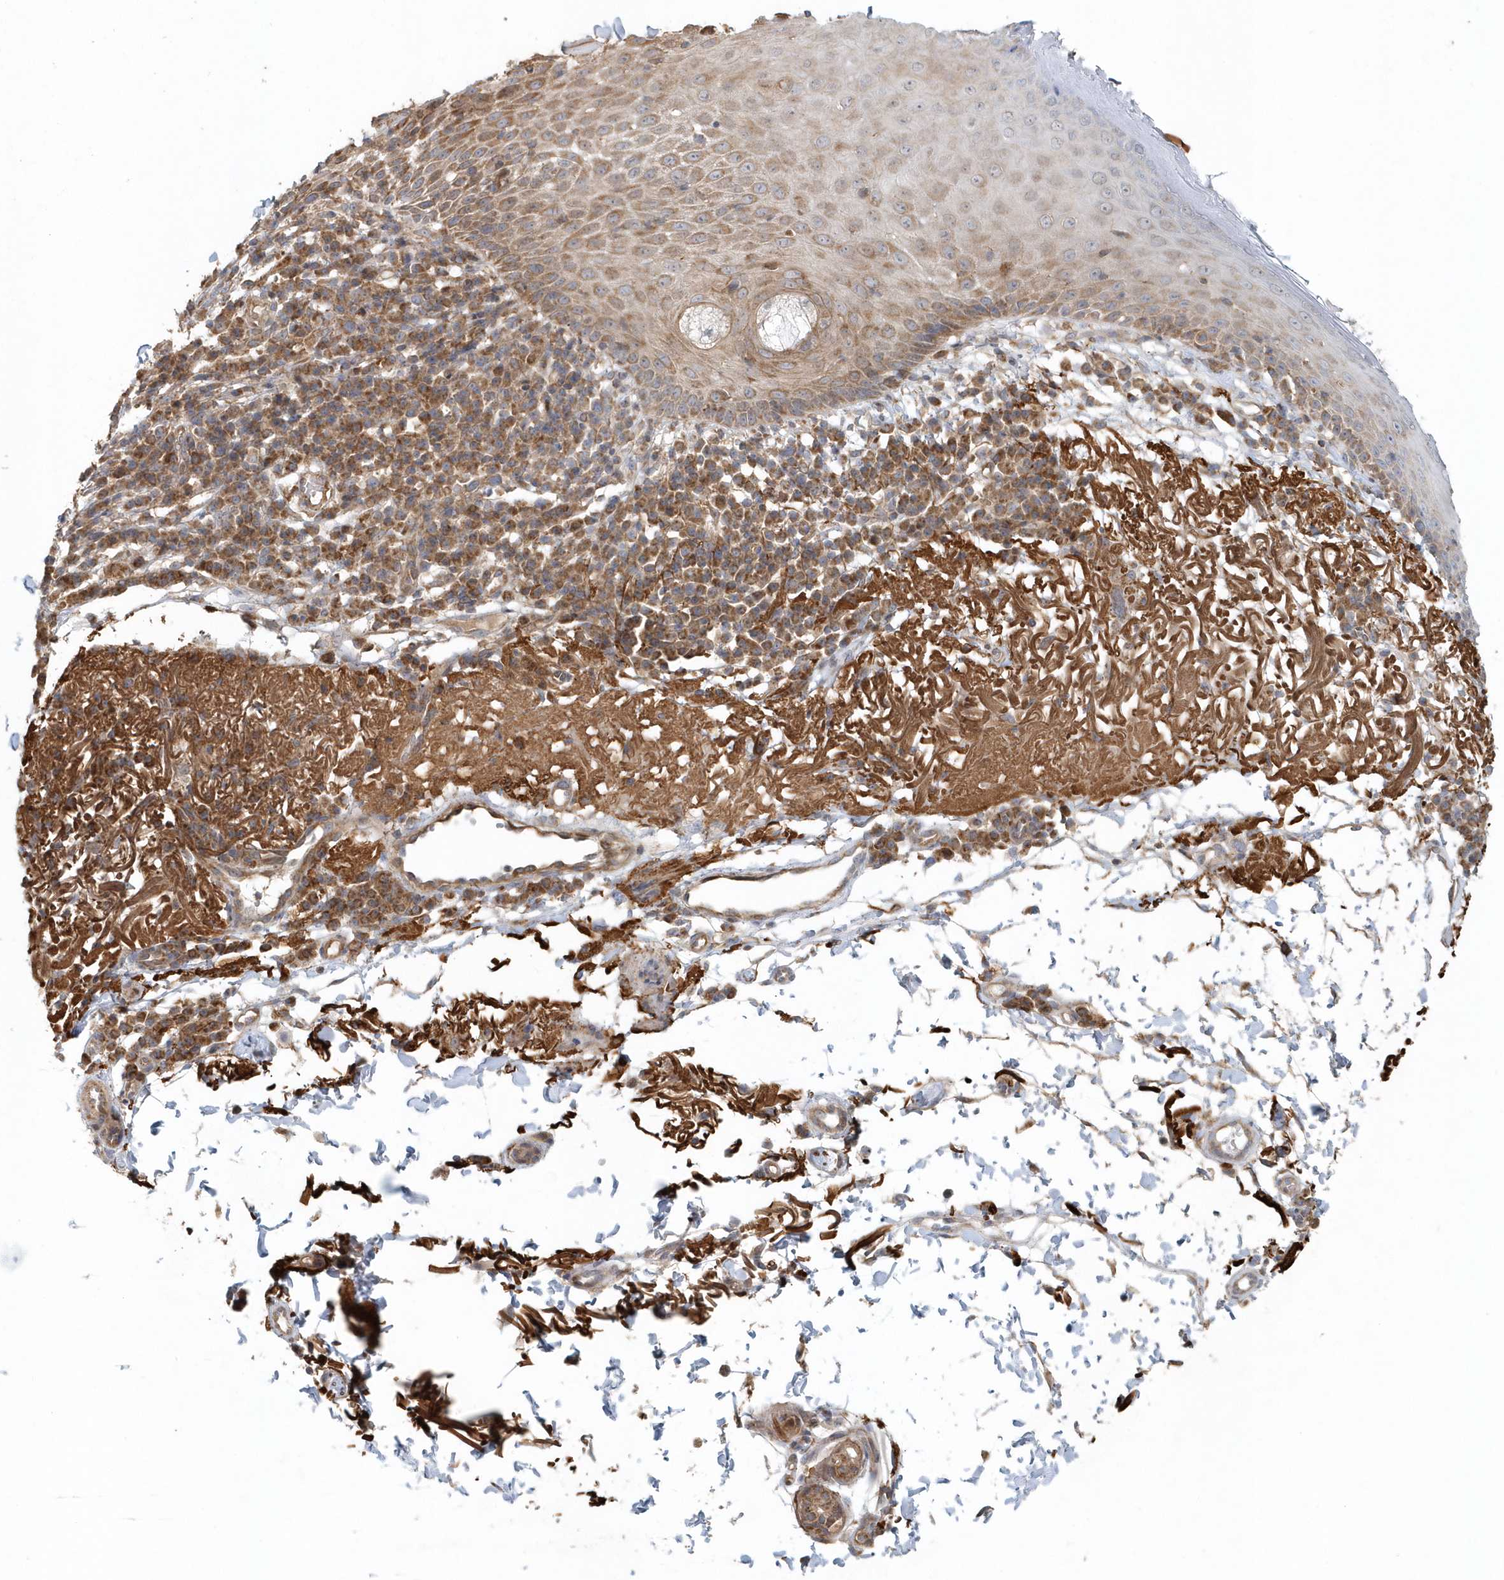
{"staining": {"intensity": "moderate", "quantity": ">75%", "location": "cytoplasmic/membranous"}, "tissue": "skin cancer", "cell_type": "Tumor cells", "image_type": "cancer", "snomed": [{"axis": "morphology", "description": "Squamous cell carcinoma, NOS"}, {"axis": "topography", "description": "Skin"}], "caption": "Immunohistochemical staining of human skin cancer (squamous cell carcinoma) displays moderate cytoplasmic/membranous protein staining in about >75% of tumor cells. Ihc stains the protein of interest in brown and the nuclei are stained blue.", "gene": "MMUT", "patient": {"sex": "female", "age": 90}}